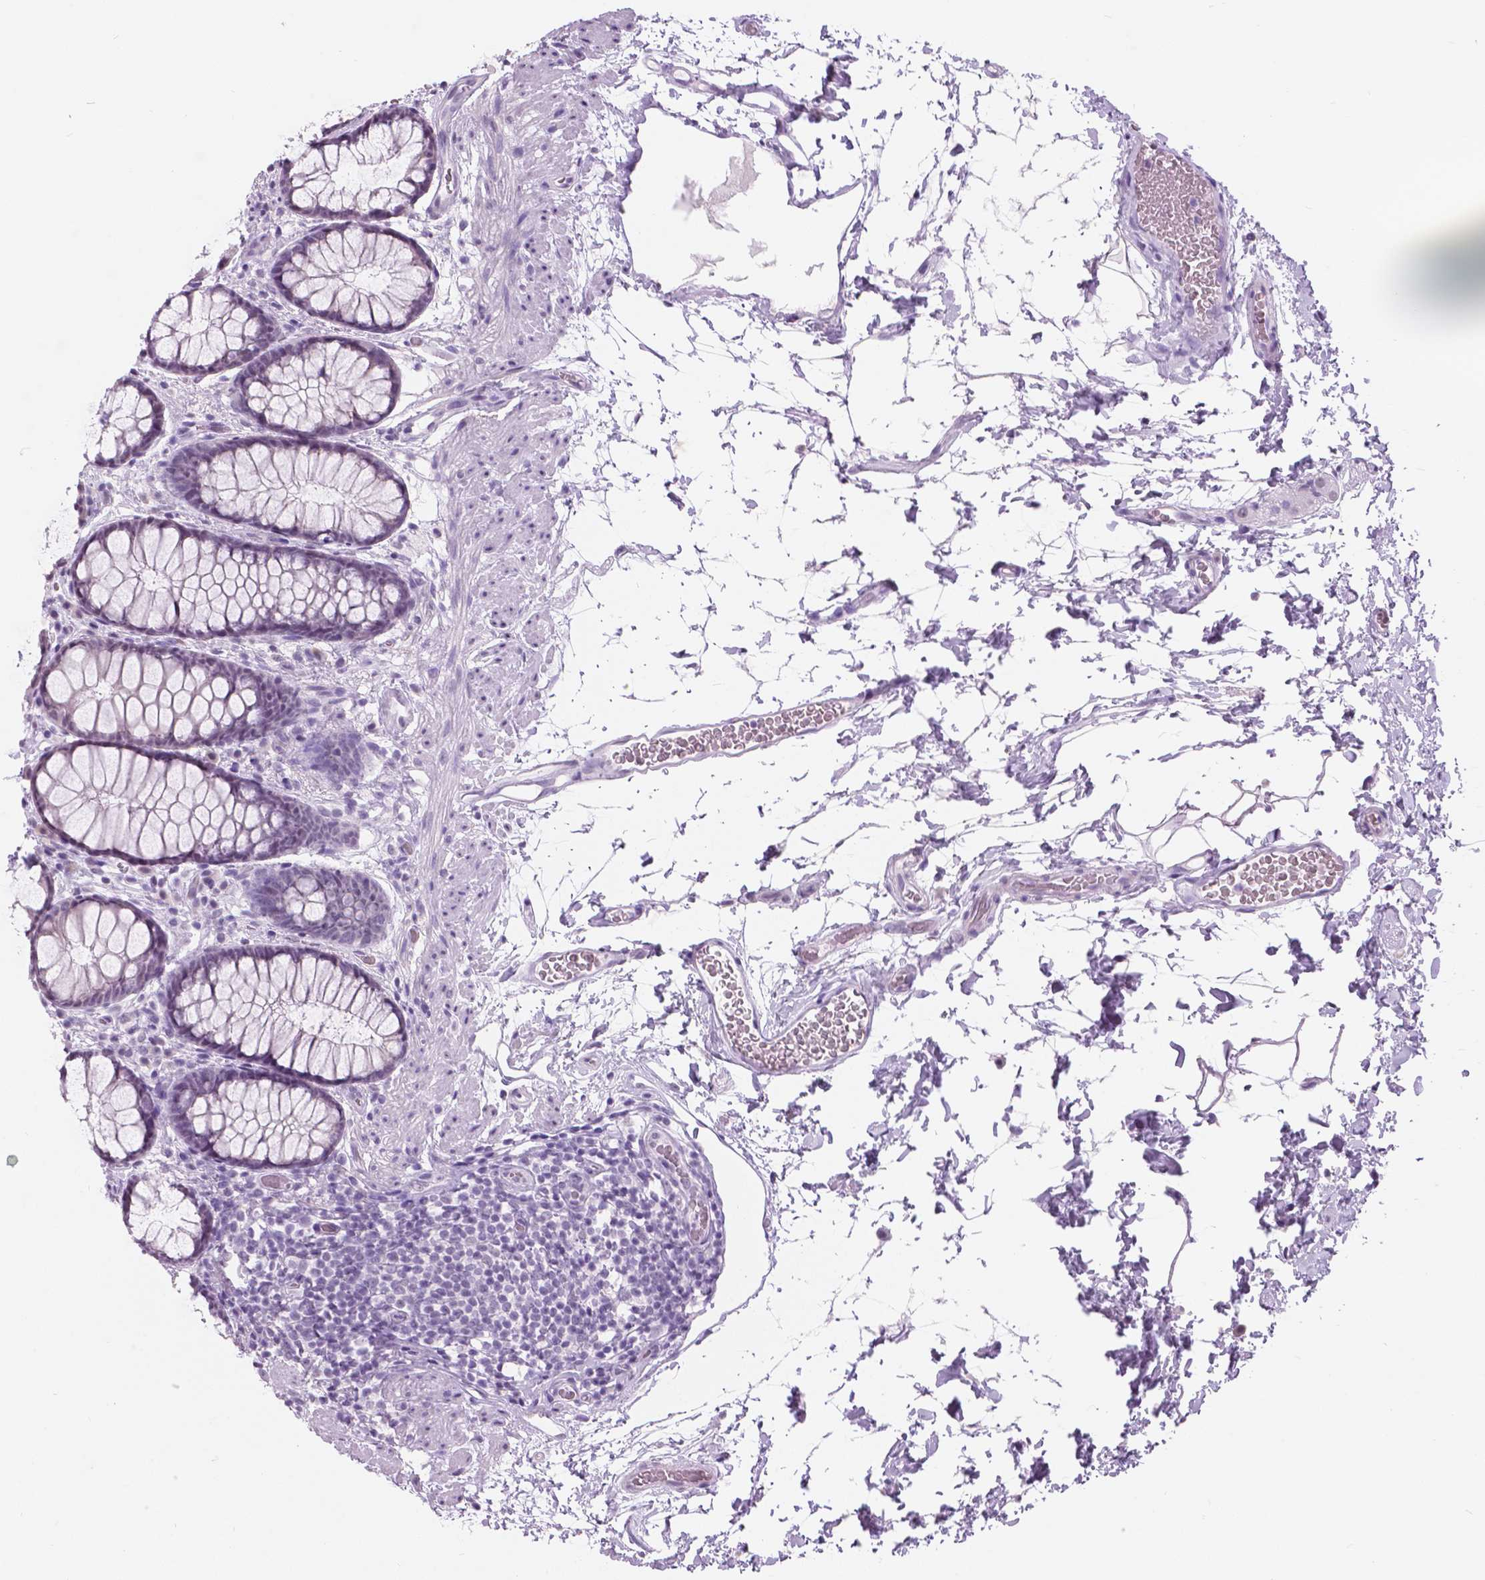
{"staining": {"intensity": "negative", "quantity": "none", "location": "none"}, "tissue": "rectum", "cell_type": "Glandular cells", "image_type": "normal", "snomed": [{"axis": "morphology", "description": "Normal tissue, NOS"}, {"axis": "topography", "description": "Rectum"}], "caption": "The photomicrograph shows no significant expression in glandular cells of rectum.", "gene": "MYOM1", "patient": {"sex": "female", "age": 62}}